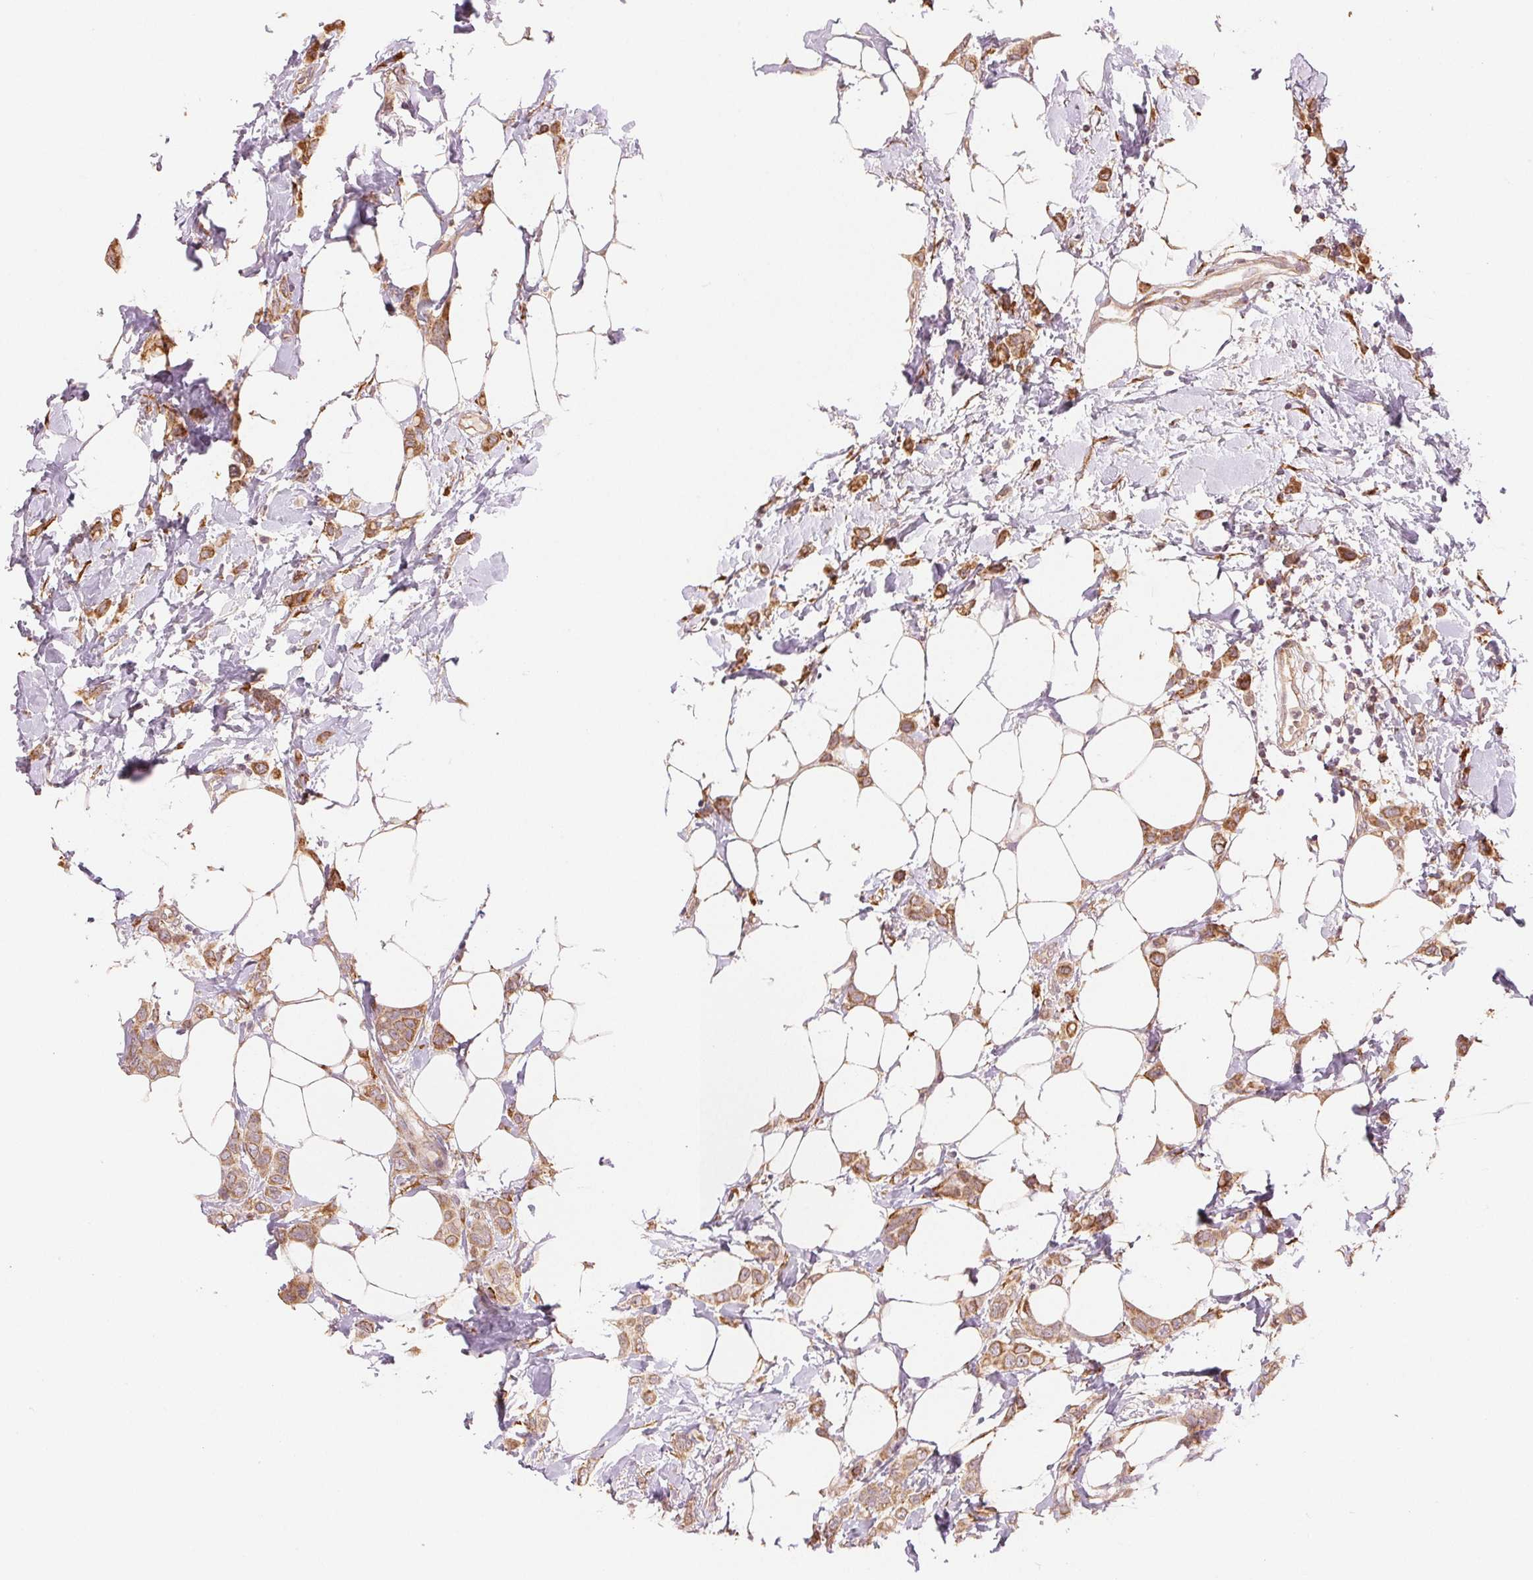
{"staining": {"intensity": "moderate", "quantity": ">75%", "location": "cytoplasmic/membranous"}, "tissue": "breast cancer", "cell_type": "Tumor cells", "image_type": "cancer", "snomed": [{"axis": "morphology", "description": "Lobular carcinoma"}, {"axis": "topography", "description": "Breast"}], "caption": "Breast cancer was stained to show a protein in brown. There is medium levels of moderate cytoplasmic/membranous expression in about >75% of tumor cells.", "gene": "SLC20A1", "patient": {"sex": "female", "age": 66}}